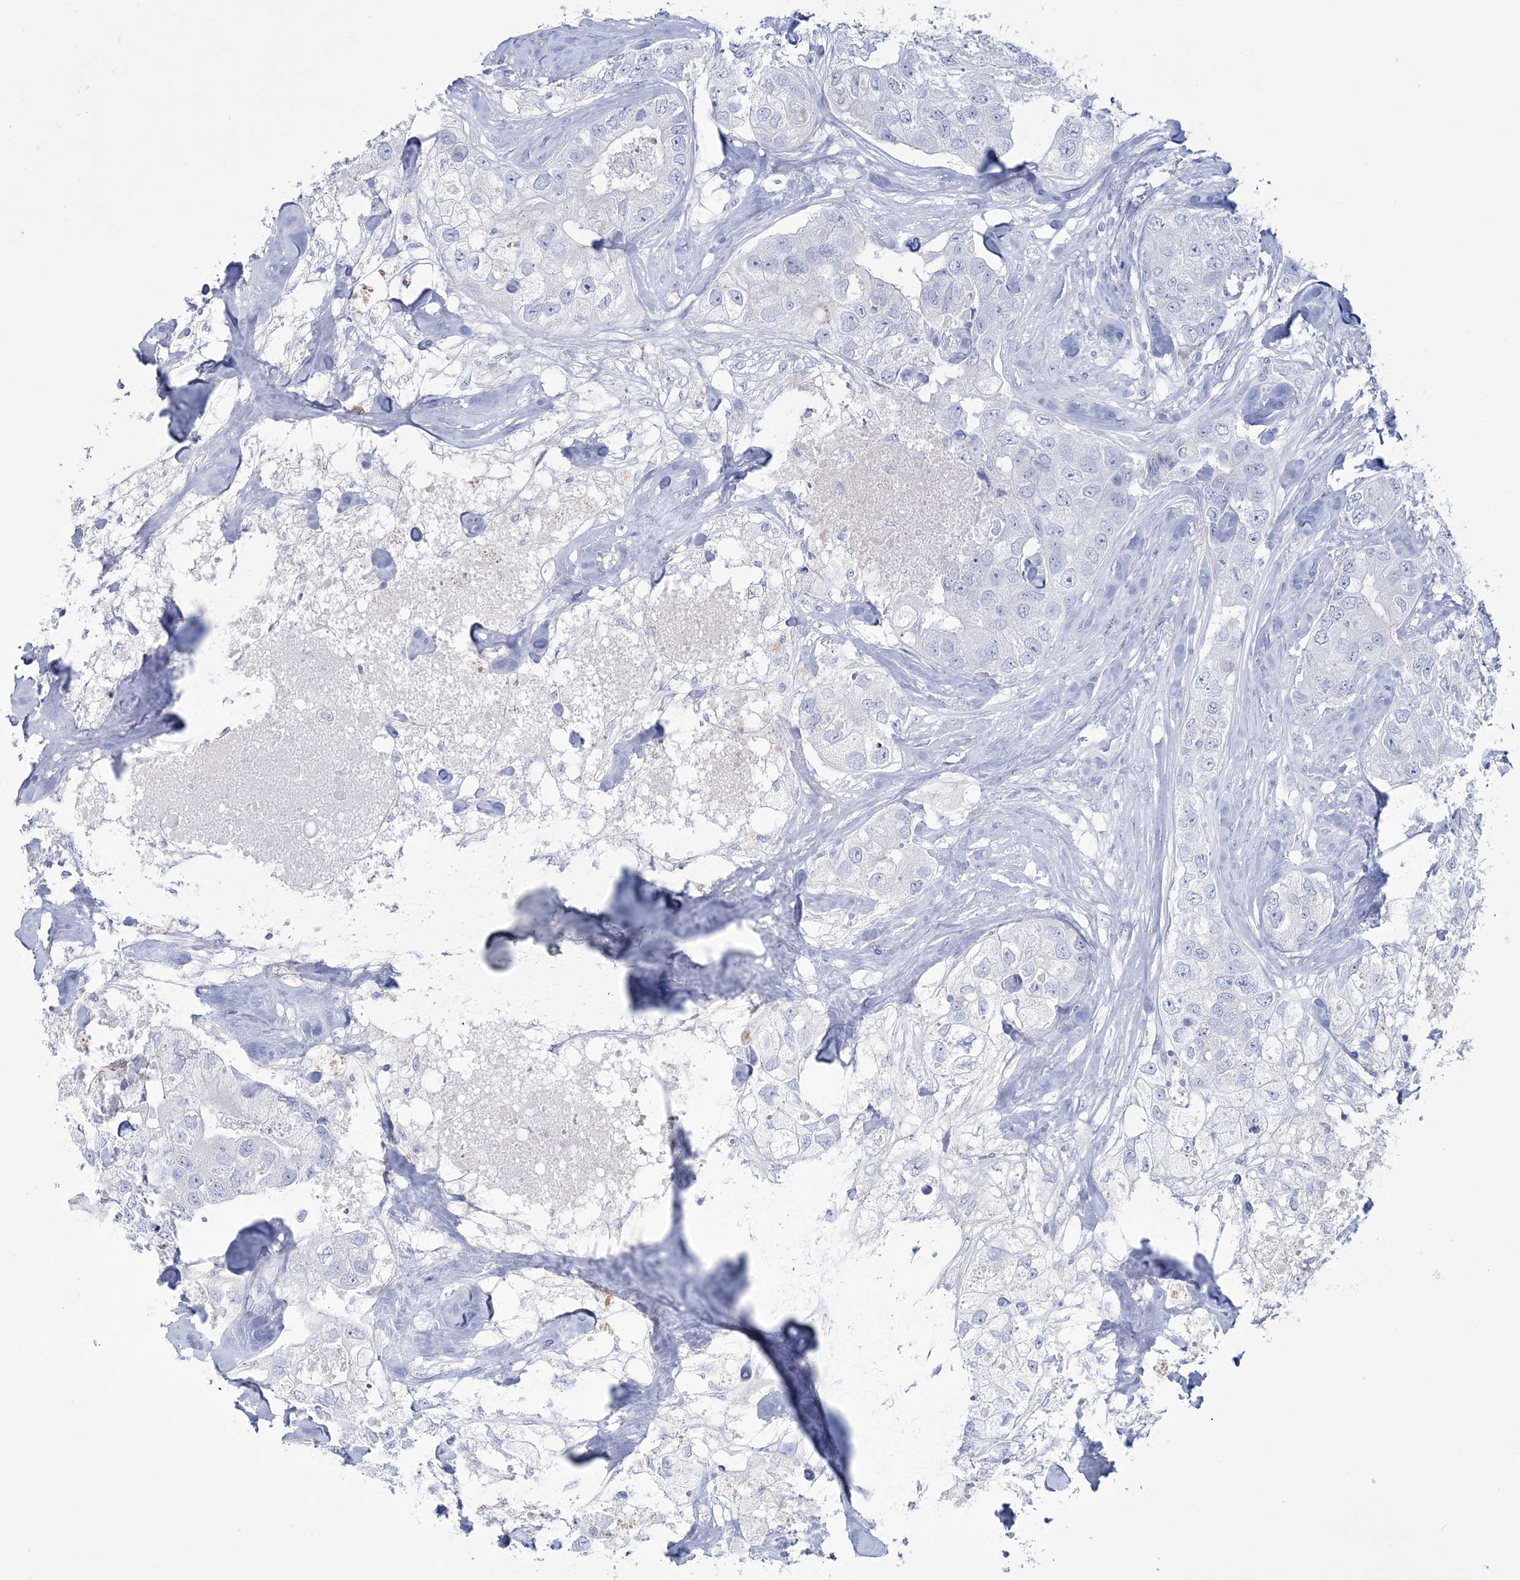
{"staining": {"intensity": "negative", "quantity": "none", "location": "none"}, "tissue": "breast cancer", "cell_type": "Tumor cells", "image_type": "cancer", "snomed": [{"axis": "morphology", "description": "Duct carcinoma"}, {"axis": "topography", "description": "Breast"}], "caption": "Tumor cells are negative for brown protein staining in invasive ductal carcinoma (breast).", "gene": "RBP2", "patient": {"sex": "female", "age": 62}}